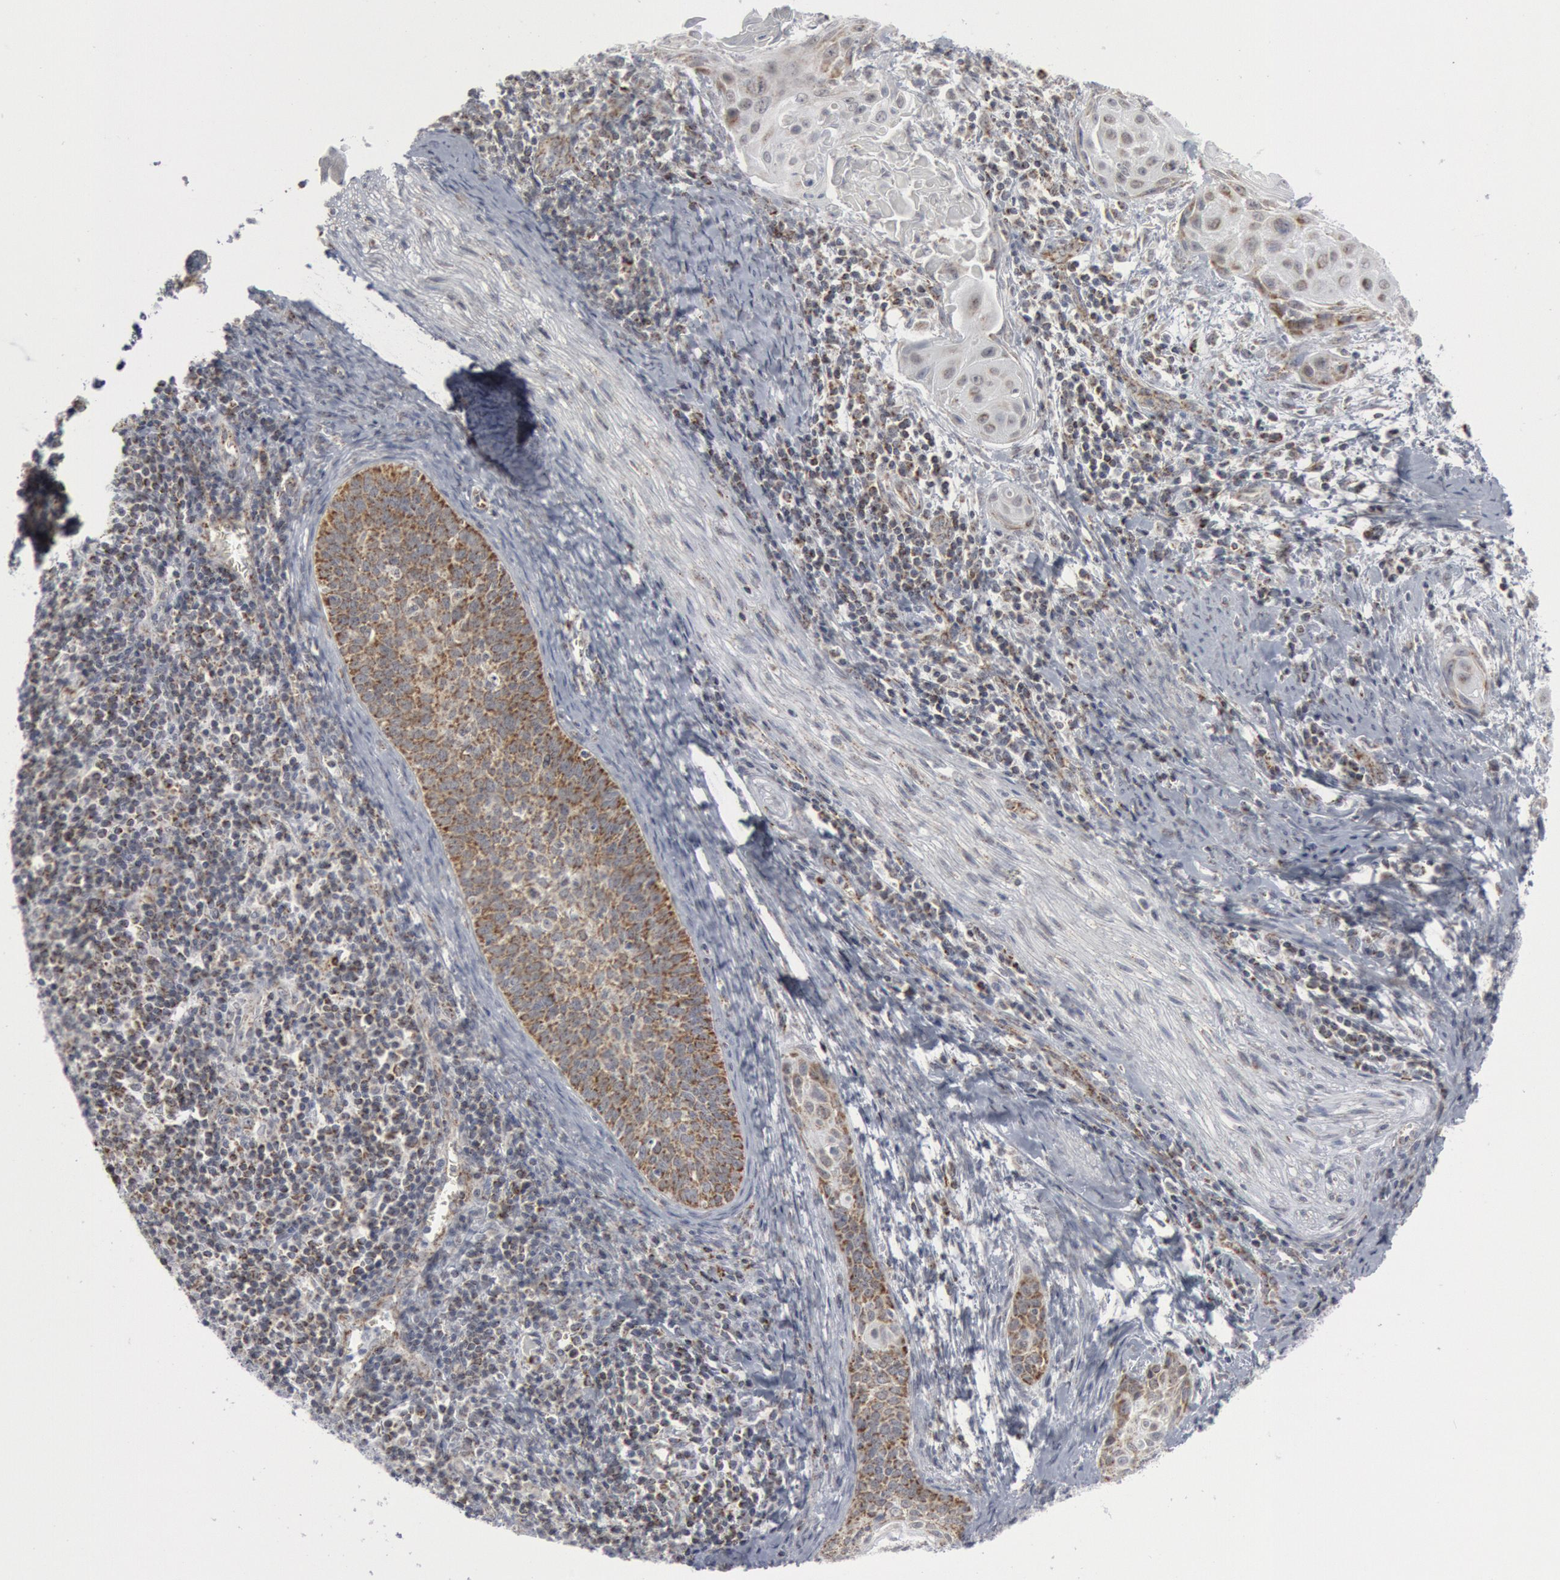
{"staining": {"intensity": "moderate", "quantity": "25%-75%", "location": "cytoplasmic/membranous"}, "tissue": "cervical cancer", "cell_type": "Tumor cells", "image_type": "cancer", "snomed": [{"axis": "morphology", "description": "Squamous cell carcinoma, NOS"}, {"axis": "topography", "description": "Cervix"}], "caption": "Human cervical cancer (squamous cell carcinoma) stained with a protein marker demonstrates moderate staining in tumor cells.", "gene": "CASP9", "patient": {"sex": "female", "age": 33}}